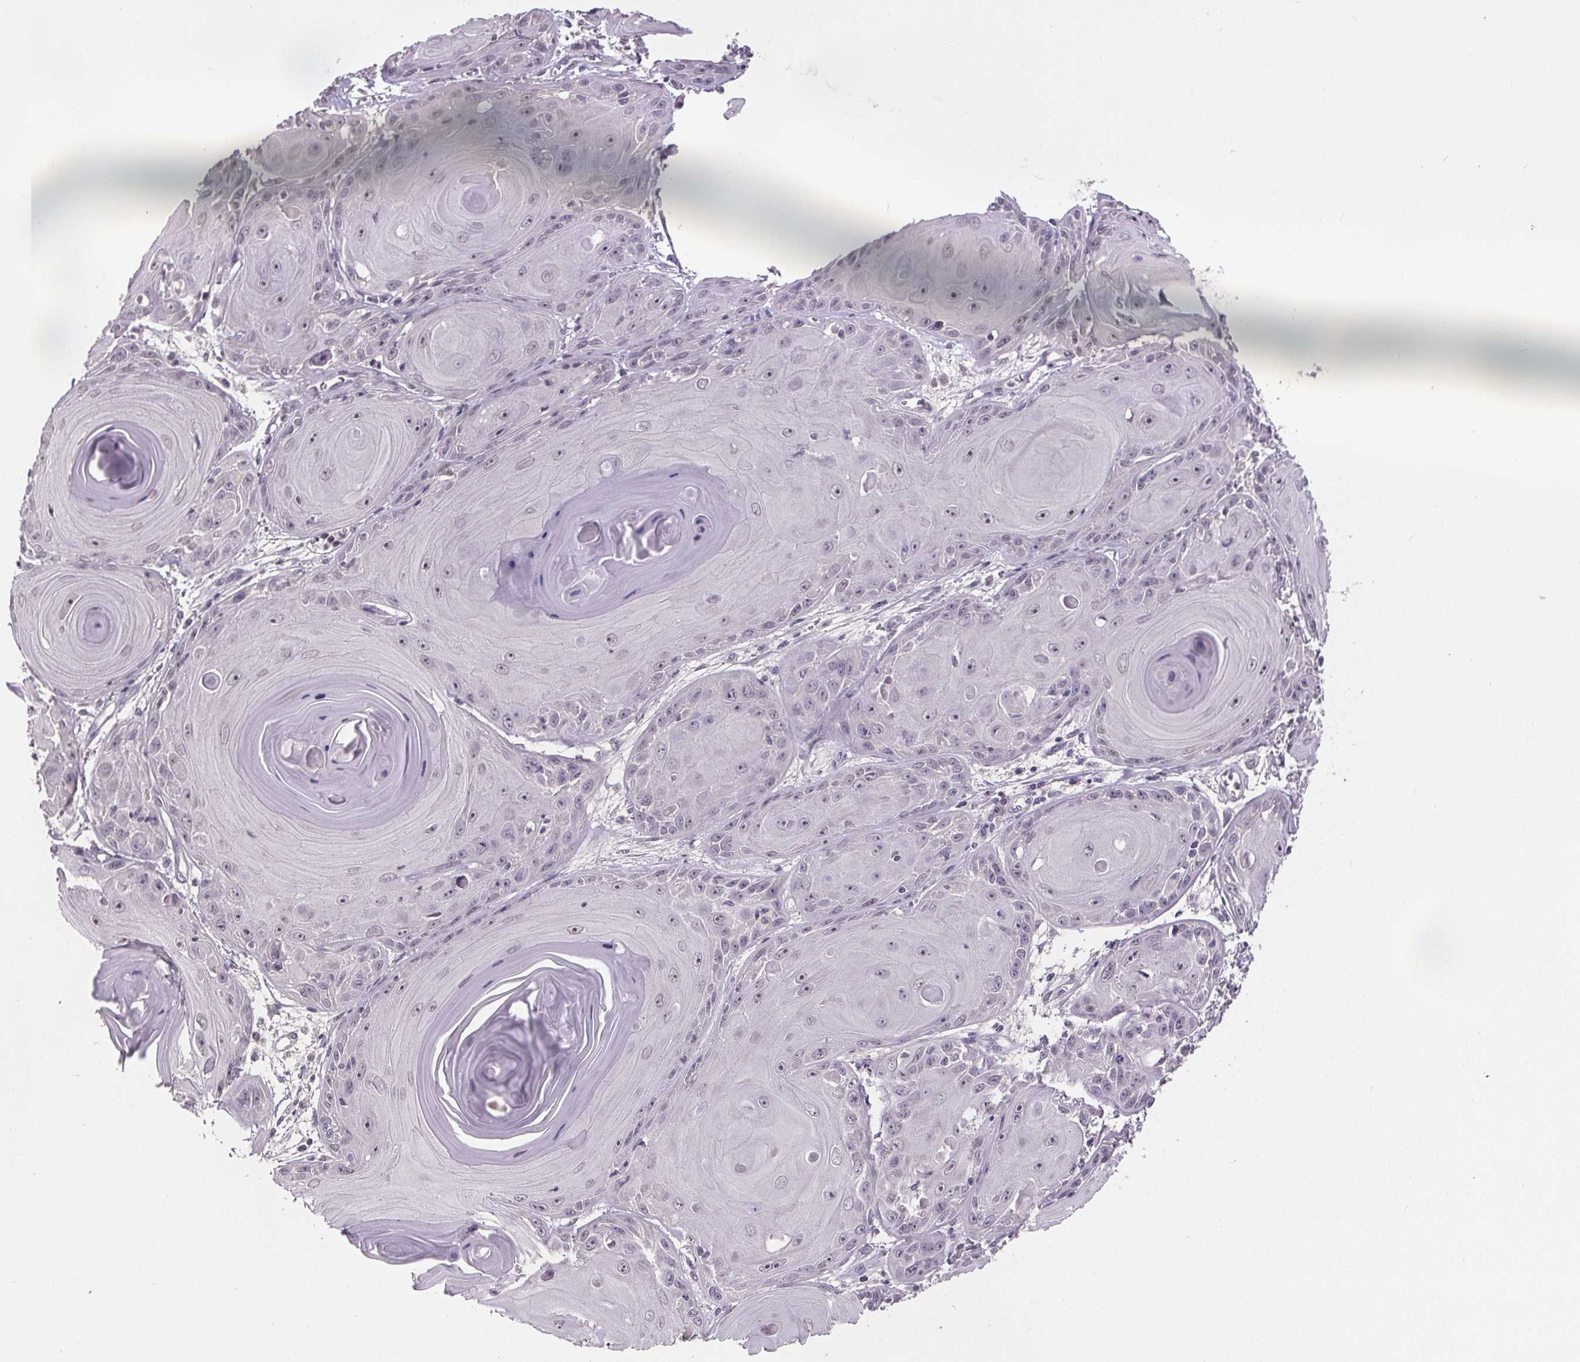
{"staining": {"intensity": "negative", "quantity": "none", "location": "none"}, "tissue": "skin cancer", "cell_type": "Tumor cells", "image_type": "cancer", "snomed": [{"axis": "morphology", "description": "Squamous cell carcinoma, NOS"}, {"axis": "topography", "description": "Skin"}, {"axis": "topography", "description": "Vulva"}], "caption": "Protein analysis of skin cancer (squamous cell carcinoma) reveals no significant positivity in tumor cells. Brightfield microscopy of IHC stained with DAB (brown) and hematoxylin (blue), captured at high magnification.", "gene": "NKX6-1", "patient": {"sex": "female", "age": 85}}